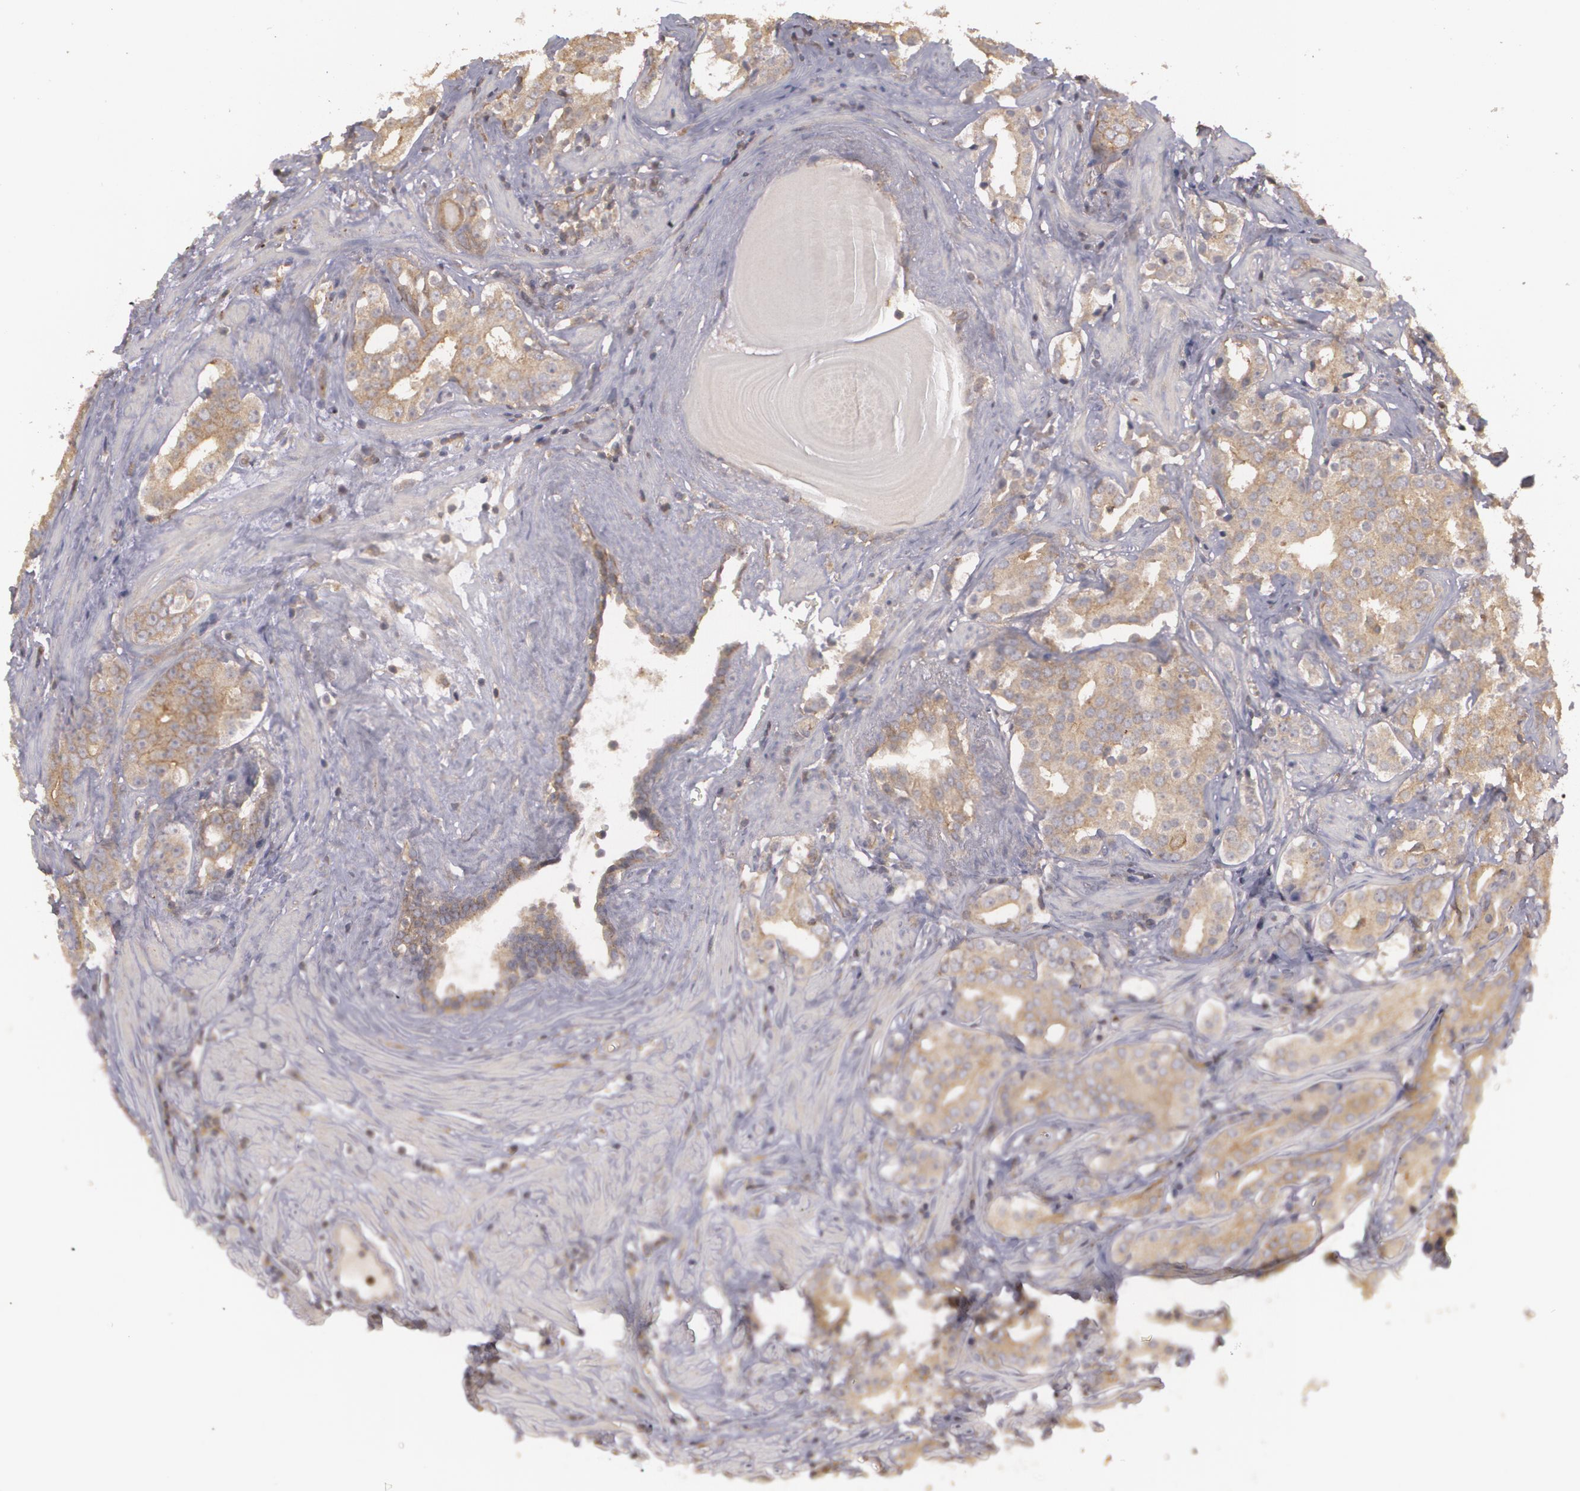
{"staining": {"intensity": "weak", "quantity": ">75%", "location": "cytoplasmic/membranous"}, "tissue": "prostate cancer", "cell_type": "Tumor cells", "image_type": "cancer", "snomed": [{"axis": "morphology", "description": "Adenocarcinoma, Low grade"}, {"axis": "topography", "description": "Prostate"}], "caption": "This is a photomicrograph of IHC staining of prostate low-grade adenocarcinoma, which shows weak expression in the cytoplasmic/membranous of tumor cells.", "gene": "HRAS", "patient": {"sex": "male", "age": 59}}